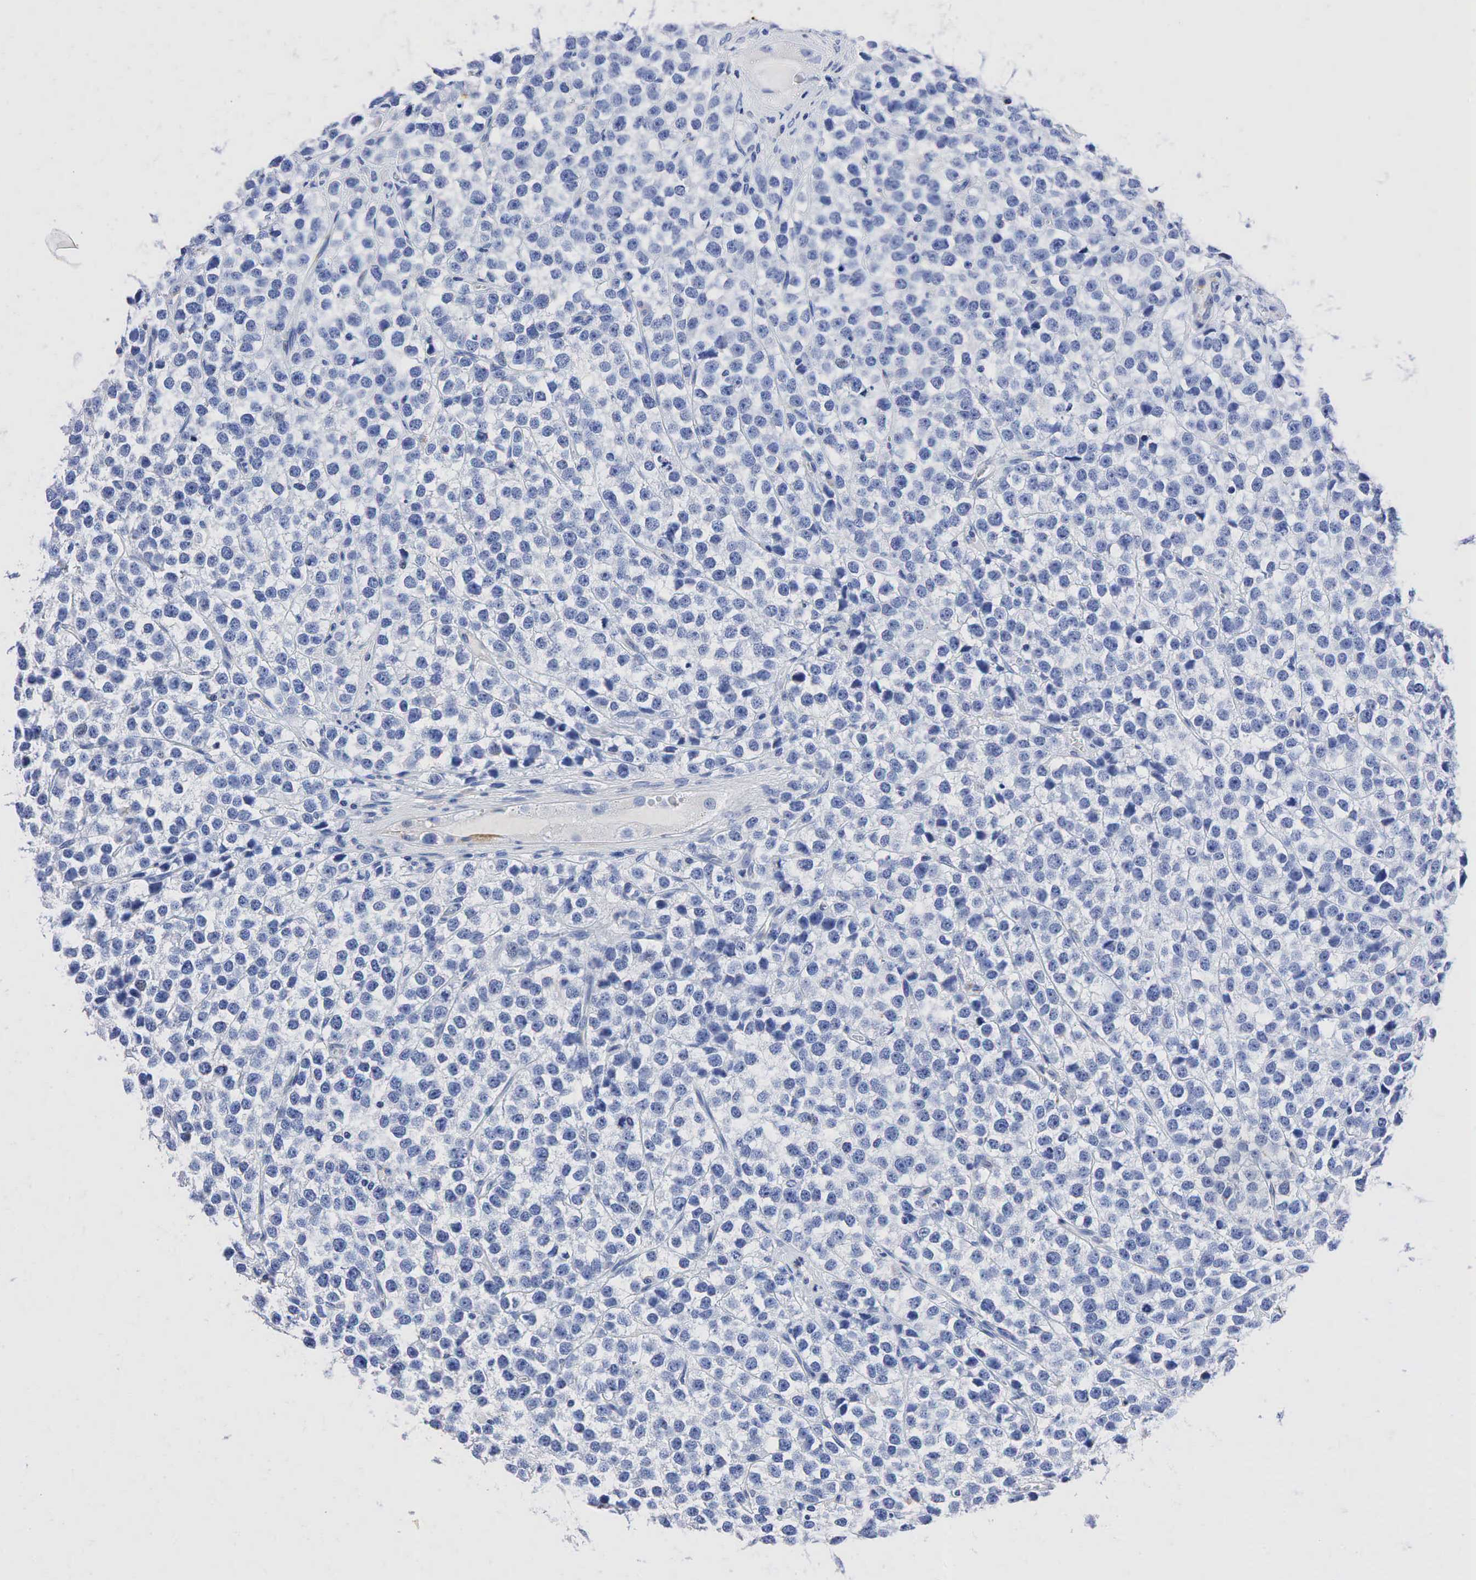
{"staining": {"intensity": "negative", "quantity": "none", "location": "none"}, "tissue": "testis cancer", "cell_type": "Tumor cells", "image_type": "cancer", "snomed": [{"axis": "morphology", "description": "Seminoma, NOS"}, {"axis": "topography", "description": "Testis"}], "caption": "A photomicrograph of testis cancer stained for a protein shows no brown staining in tumor cells. Brightfield microscopy of IHC stained with DAB (3,3'-diaminobenzidine) (brown) and hematoxylin (blue), captured at high magnification.", "gene": "SYP", "patient": {"sex": "male", "age": 25}}